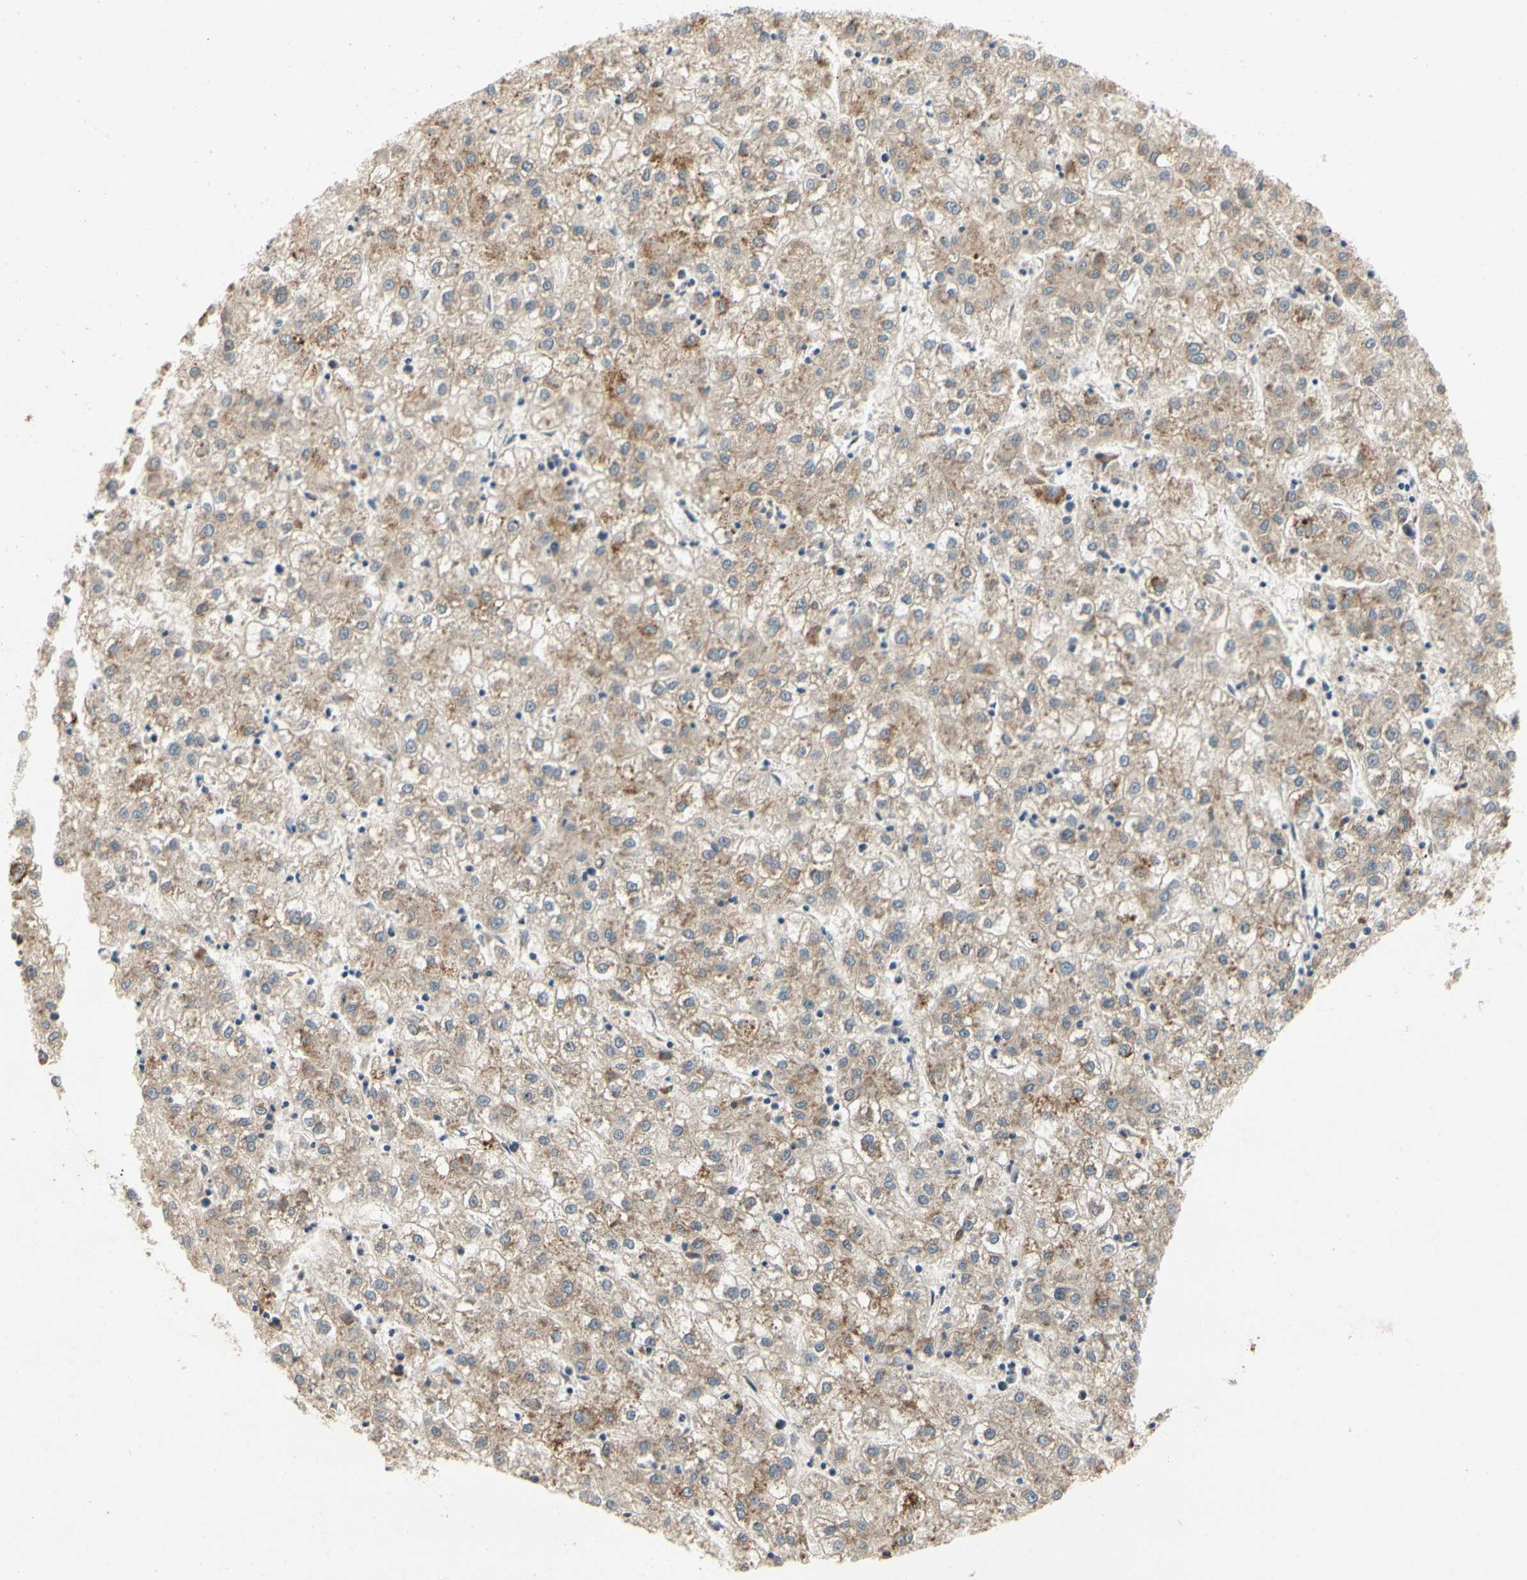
{"staining": {"intensity": "moderate", "quantity": ">75%", "location": "cytoplasmic/membranous"}, "tissue": "liver cancer", "cell_type": "Tumor cells", "image_type": "cancer", "snomed": [{"axis": "morphology", "description": "Carcinoma, Hepatocellular, NOS"}, {"axis": "topography", "description": "Liver"}], "caption": "Immunohistochemical staining of liver cancer (hepatocellular carcinoma) exhibits moderate cytoplasmic/membranous protein expression in approximately >75% of tumor cells.", "gene": "TDRP", "patient": {"sex": "male", "age": 72}}